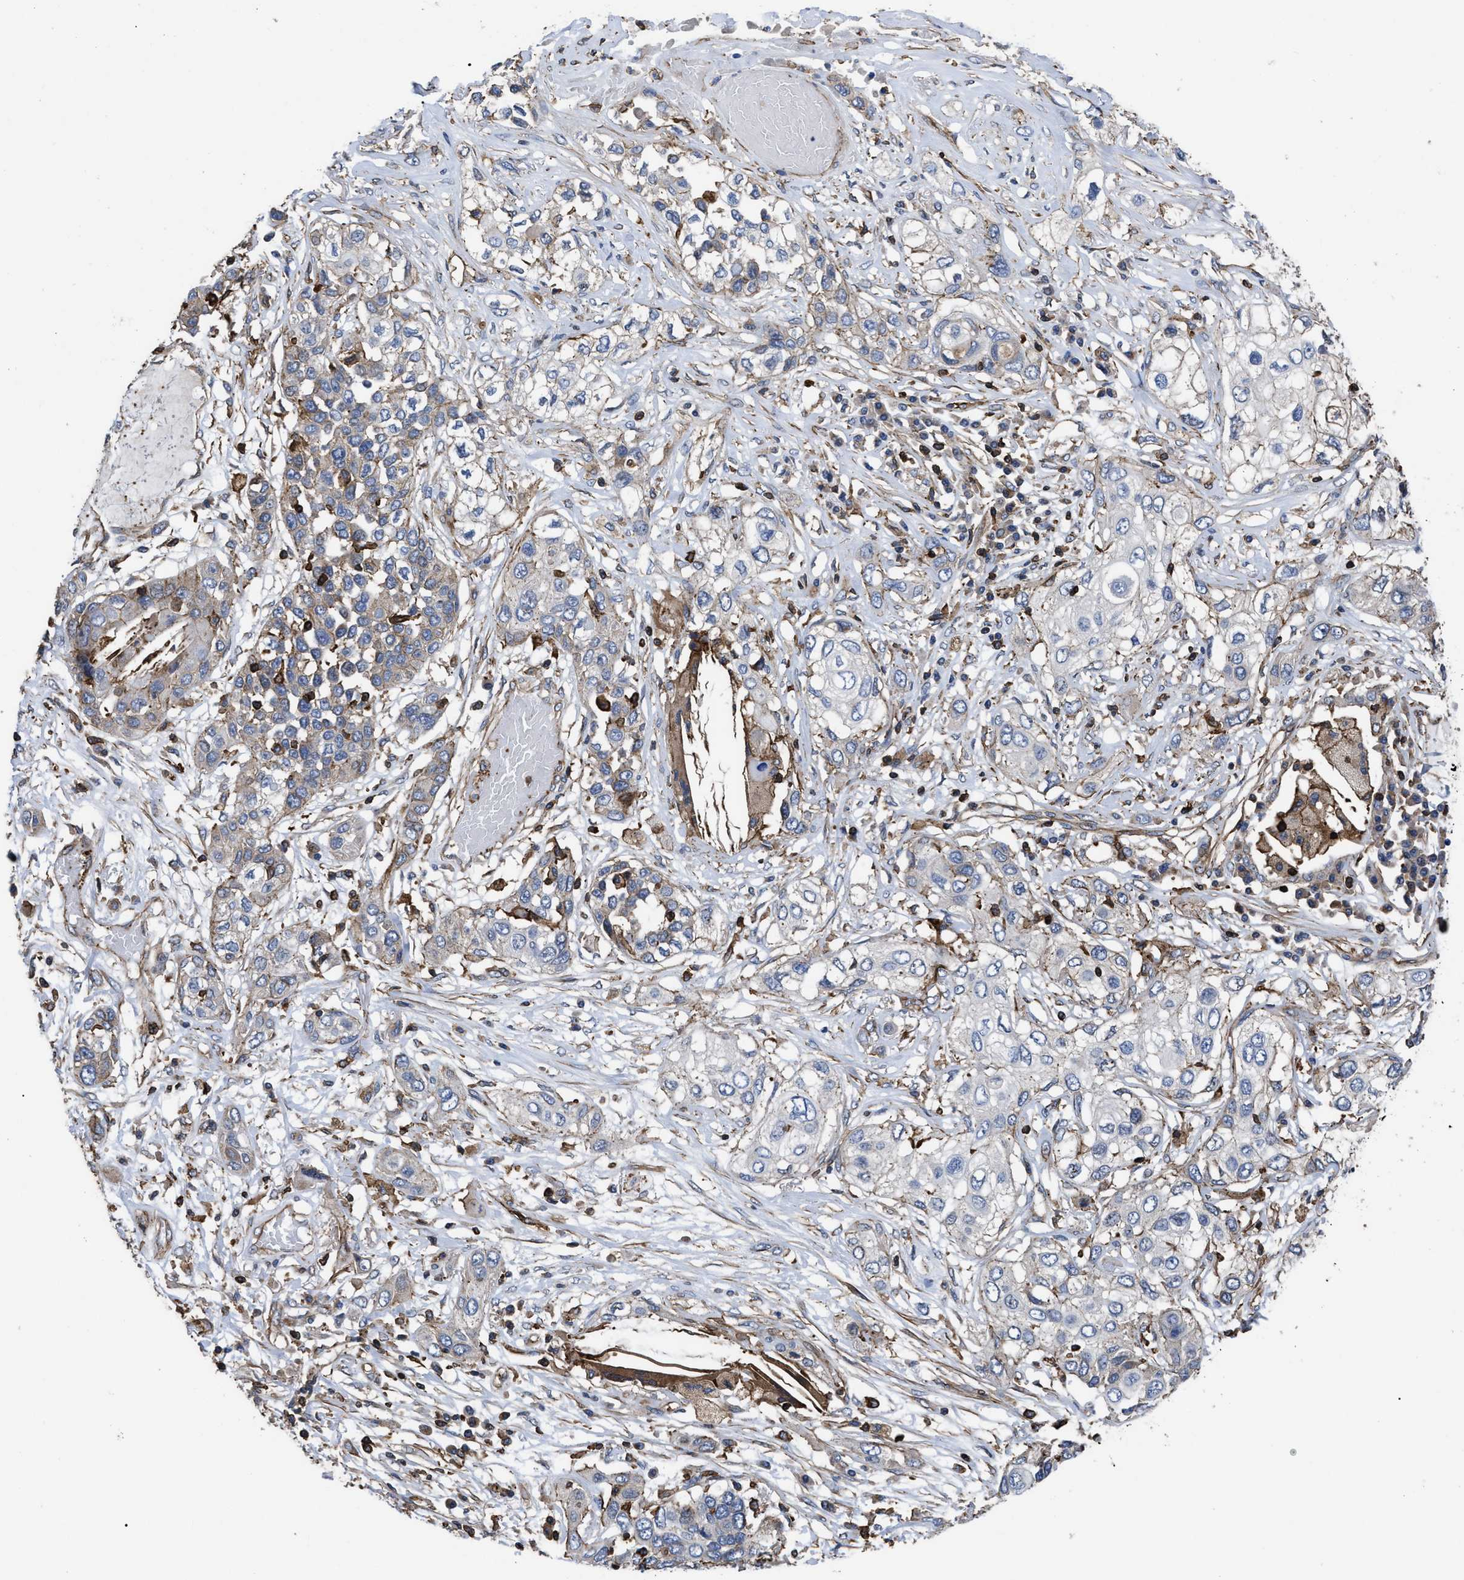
{"staining": {"intensity": "weak", "quantity": "<25%", "location": "cytoplasmic/membranous"}, "tissue": "lung cancer", "cell_type": "Tumor cells", "image_type": "cancer", "snomed": [{"axis": "morphology", "description": "Squamous cell carcinoma, NOS"}, {"axis": "topography", "description": "Lung"}], "caption": "A histopathology image of lung cancer (squamous cell carcinoma) stained for a protein shows no brown staining in tumor cells.", "gene": "SCUBE2", "patient": {"sex": "male", "age": 71}}